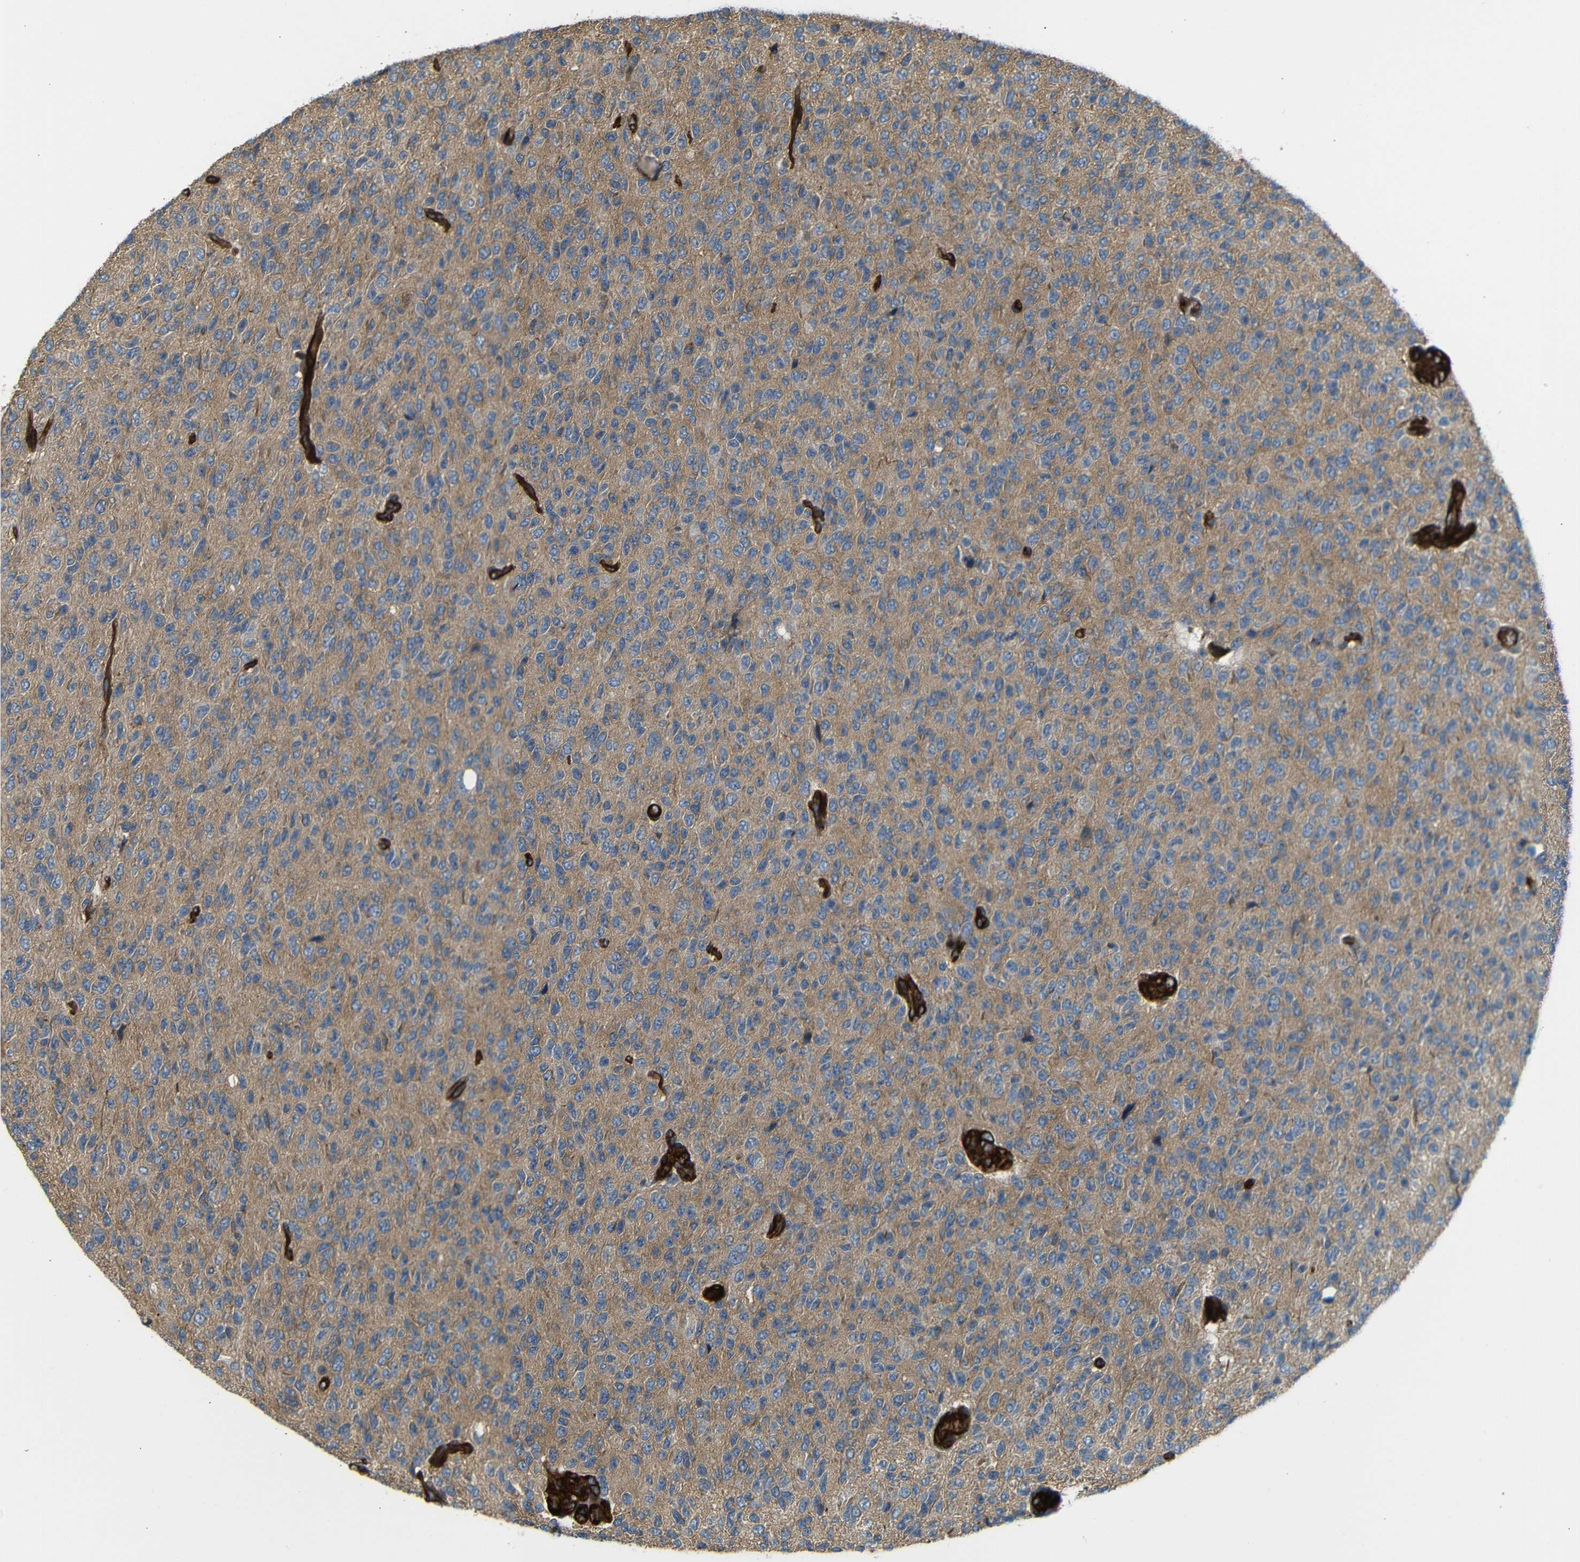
{"staining": {"intensity": "weak", "quantity": ">75%", "location": "cytoplasmic/membranous"}, "tissue": "glioma", "cell_type": "Tumor cells", "image_type": "cancer", "snomed": [{"axis": "morphology", "description": "Glioma, malignant, High grade"}, {"axis": "topography", "description": "pancreas cauda"}], "caption": "Immunohistochemistry (IHC) staining of malignant high-grade glioma, which demonstrates low levels of weak cytoplasmic/membranous staining in approximately >75% of tumor cells indicating weak cytoplasmic/membranous protein expression. The staining was performed using DAB (3,3'-diaminobenzidine) (brown) for protein detection and nuclei were counterstained in hematoxylin (blue).", "gene": "RELL1", "patient": {"sex": "male", "age": 60}}